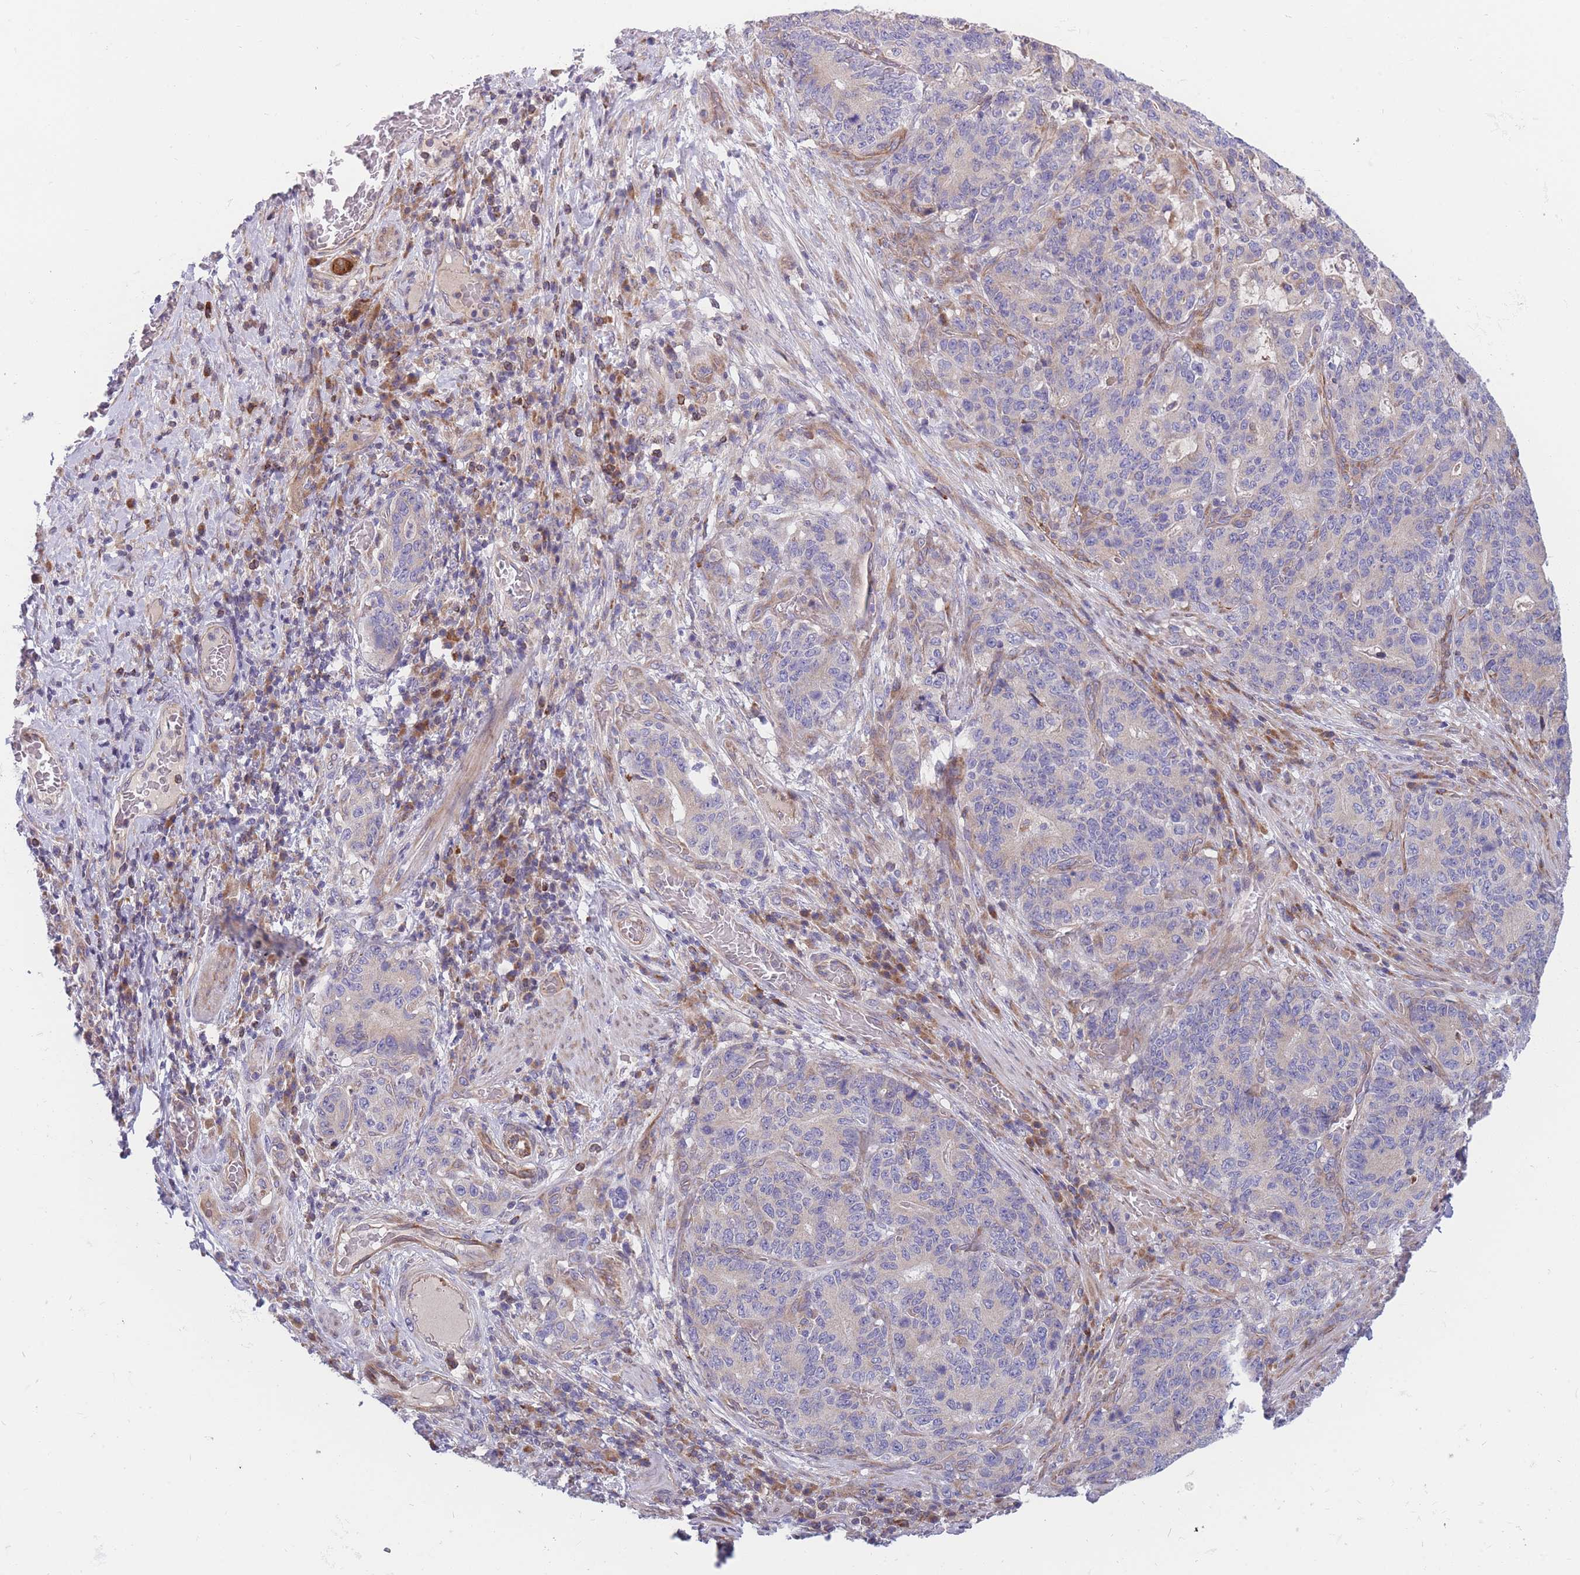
{"staining": {"intensity": "negative", "quantity": "none", "location": "none"}, "tissue": "stomach cancer", "cell_type": "Tumor cells", "image_type": "cancer", "snomed": [{"axis": "morphology", "description": "Normal tissue, NOS"}, {"axis": "morphology", "description": "Adenocarcinoma, NOS"}, {"axis": "topography", "description": "Stomach"}], "caption": "High power microscopy histopathology image of an immunohistochemistry (IHC) micrograph of stomach adenocarcinoma, revealing no significant positivity in tumor cells.", "gene": "TMEM131L", "patient": {"sex": "female", "age": 64}}